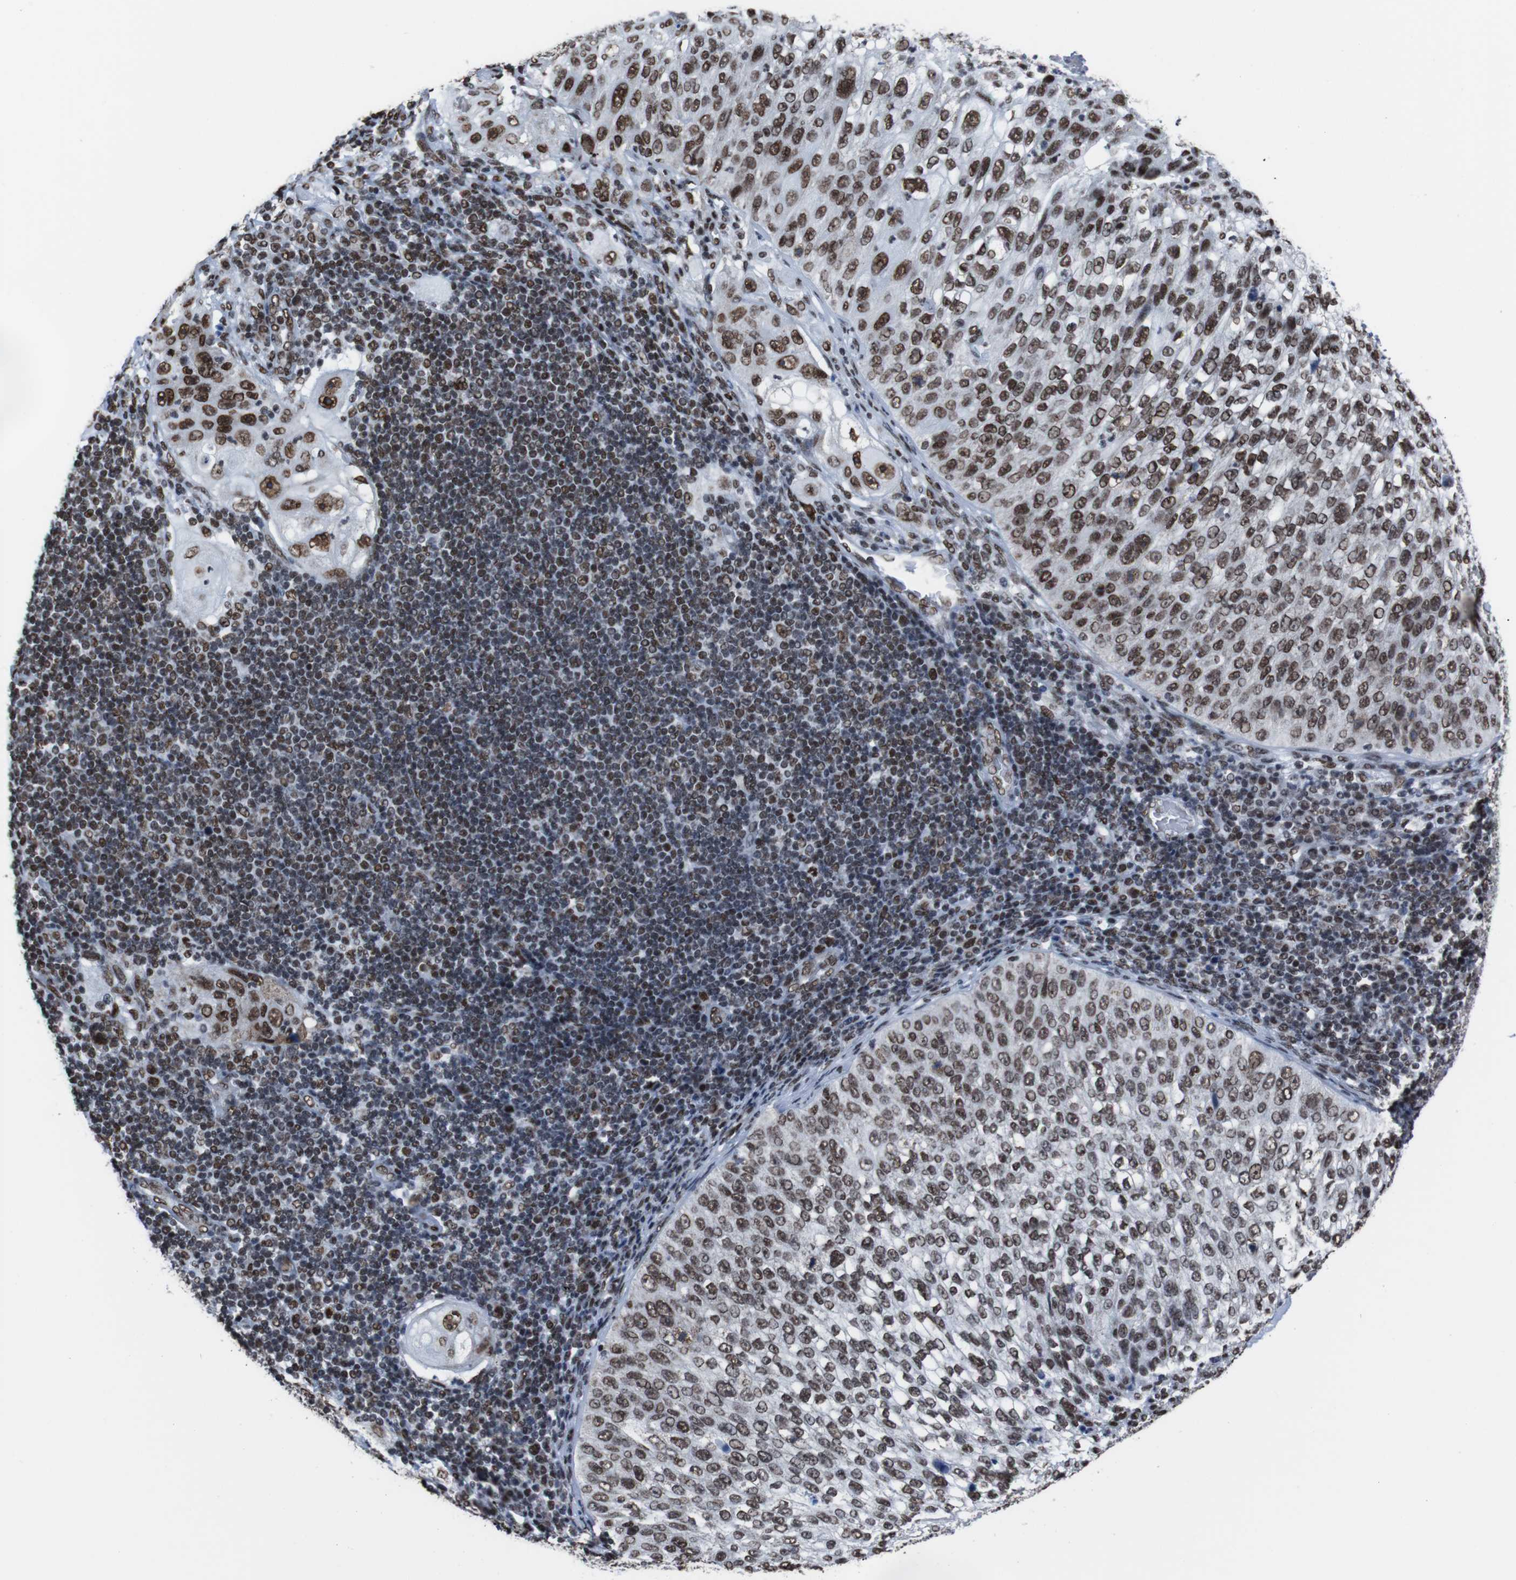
{"staining": {"intensity": "moderate", "quantity": "25%-75%", "location": "nuclear"}, "tissue": "lung cancer", "cell_type": "Tumor cells", "image_type": "cancer", "snomed": [{"axis": "morphology", "description": "Inflammation, NOS"}, {"axis": "morphology", "description": "Squamous cell carcinoma, NOS"}, {"axis": "topography", "description": "Lymph node"}, {"axis": "topography", "description": "Soft tissue"}, {"axis": "topography", "description": "Lung"}], "caption": "Moderate nuclear positivity is present in approximately 25%-75% of tumor cells in lung cancer.", "gene": "ROMO1", "patient": {"sex": "male", "age": 66}}